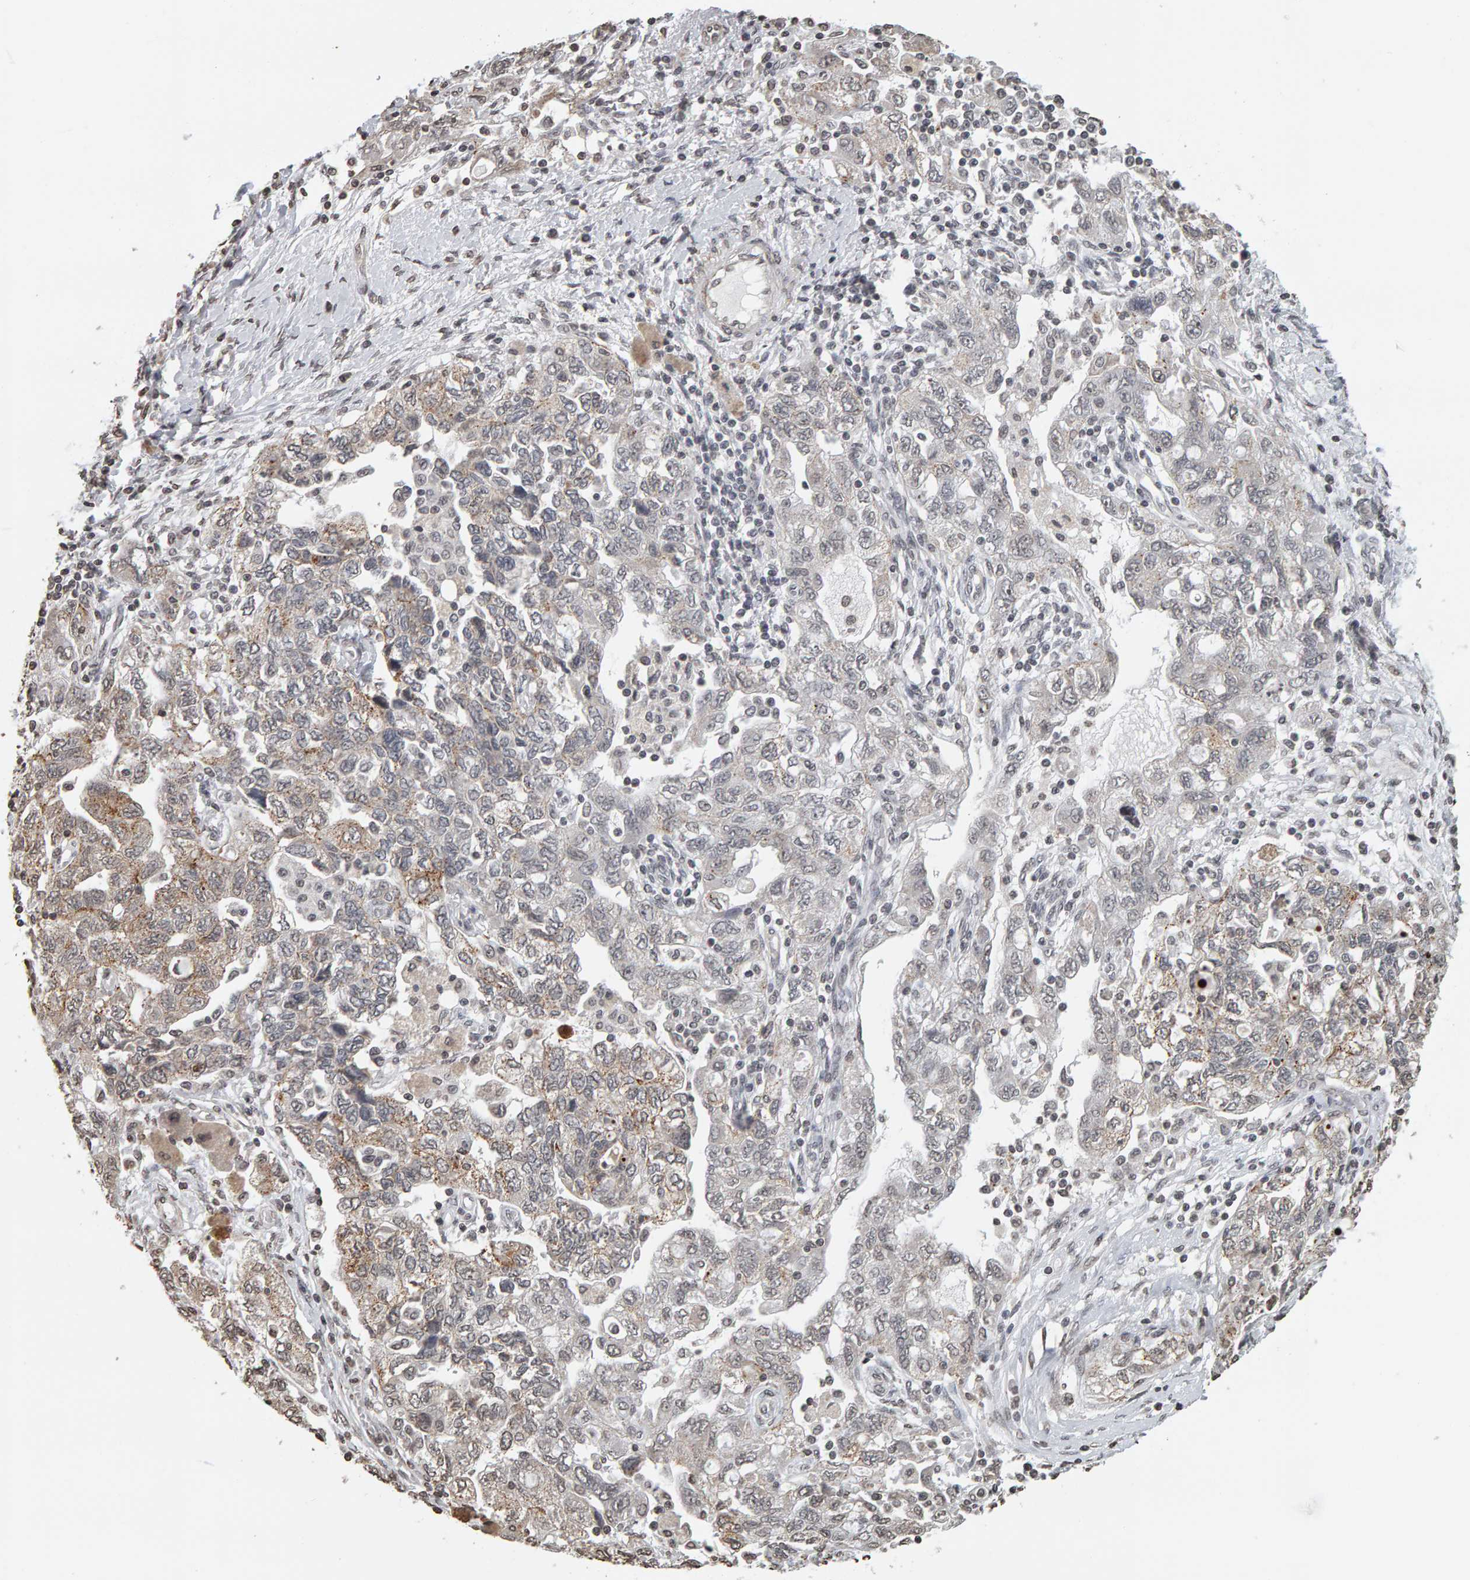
{"staining": {"intensity": "weak", "quantity": "<25%", "location": "cytoplasmic/membranous"}, "tissue": "ovarian cancer", "cell_type": "Tumor cells", "image_type": "cancer", "snomed": [{"axis": "morphology", "description": "Carcinoma, NOS"}, {"axis": "morphology", "description": "Cystadenocarcinoma, serous, NOS"}, {"axis": "topography", "description": "Ovary"}], "caption": "This is an immunohistochemistry micrograph of ovarian cancer (carcinoma). There is no positivity in tumor cells.", "gene": "AFF4", "patient": {"sex": "female", "age": 69}}